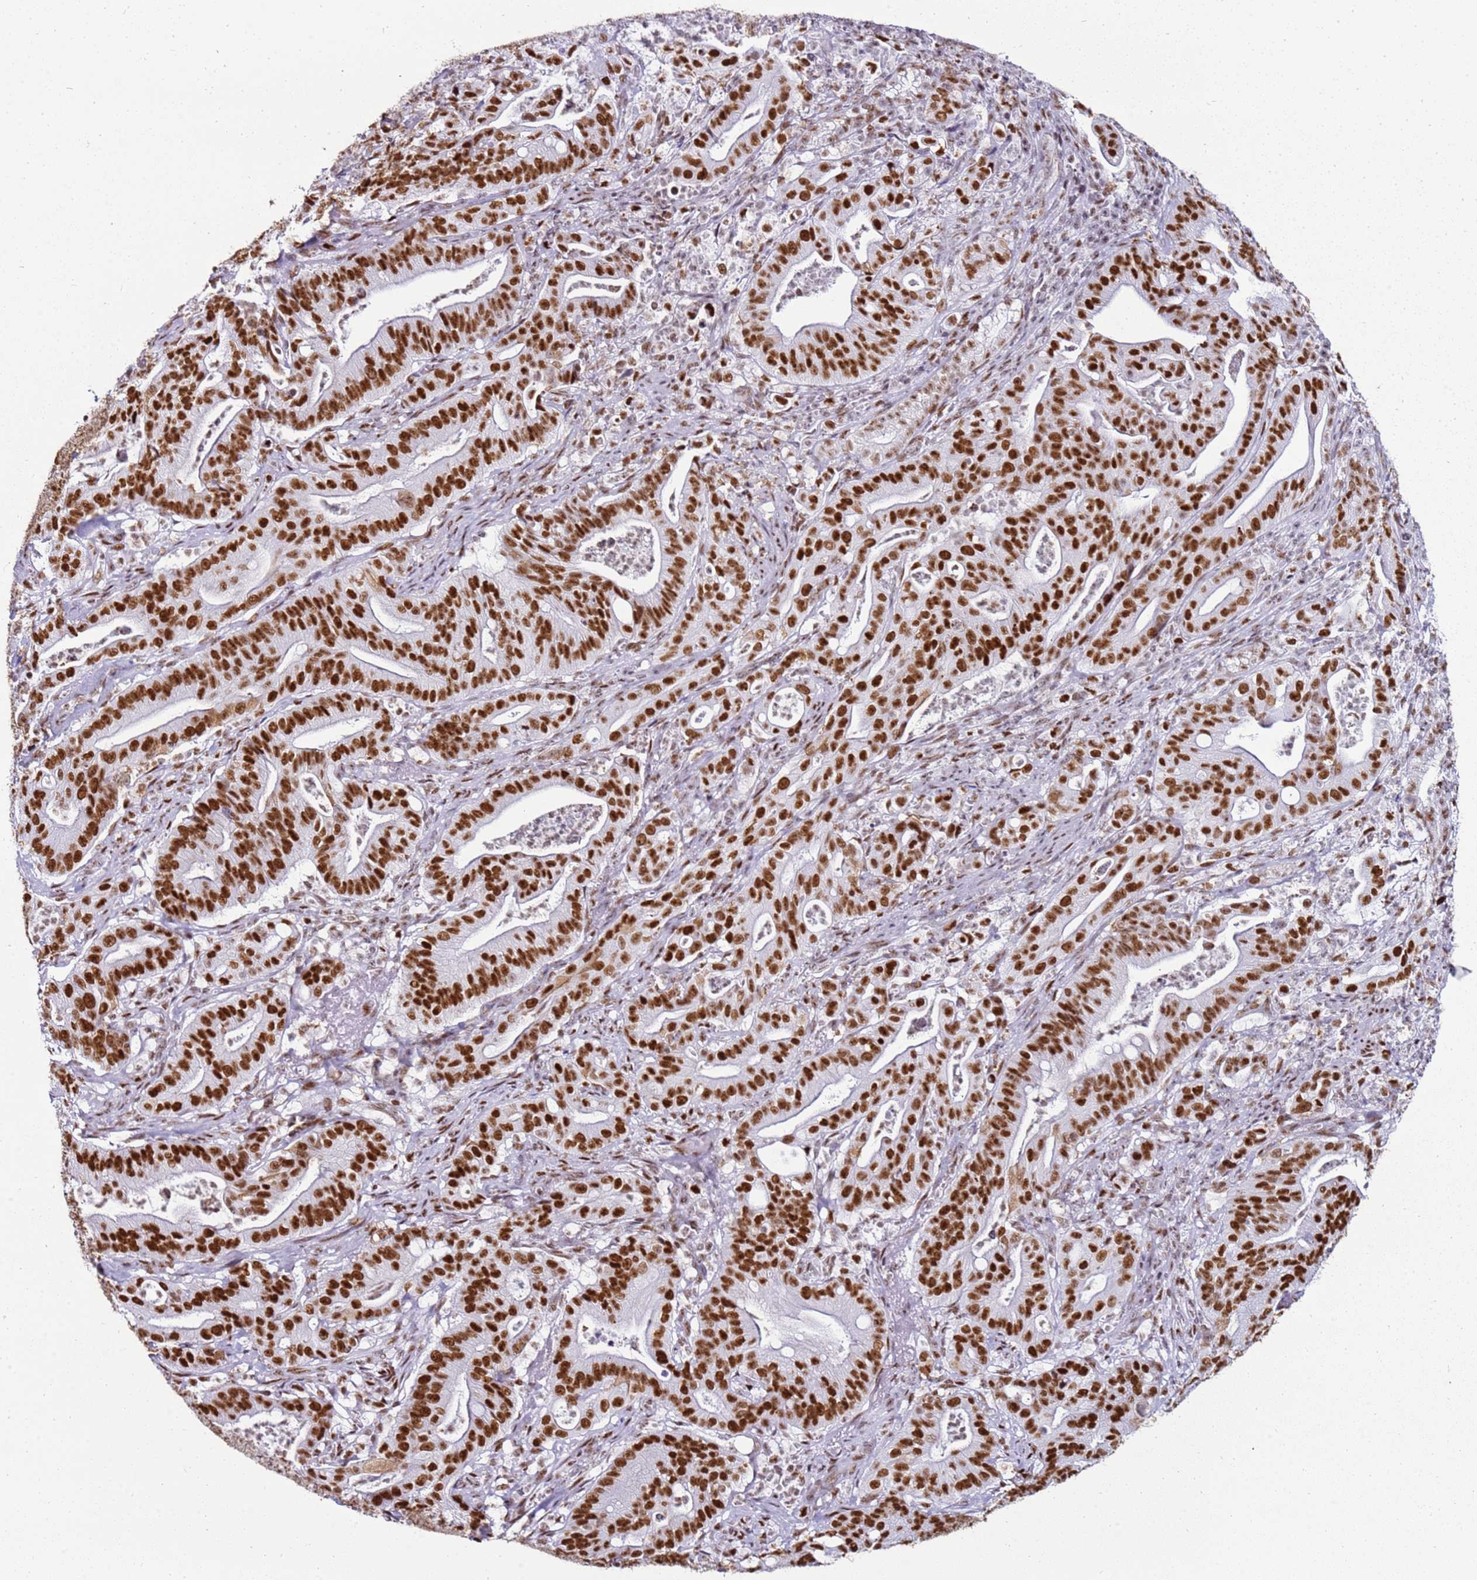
{"staining": {"intensity": "strong", "quantity": ">75%", "location": "nuclear"}, "tissue": "pancreatic cancer", "cell_type": "Tumor cells", "image_type": "cancer", "snomed": [{"axis": "morphology", "description": "Adenocarcinoma, NOS"}, {"axis": "topography", "description": "Pancreas"}], "caption": "Immunohistochemical staining of human pancreatic adenocarcinoma shows strong nuclear protein positivity in approximately >75% of tumor cells.", "gene": "KPNA4", "patient": {"sex": "male", "age": 71}}